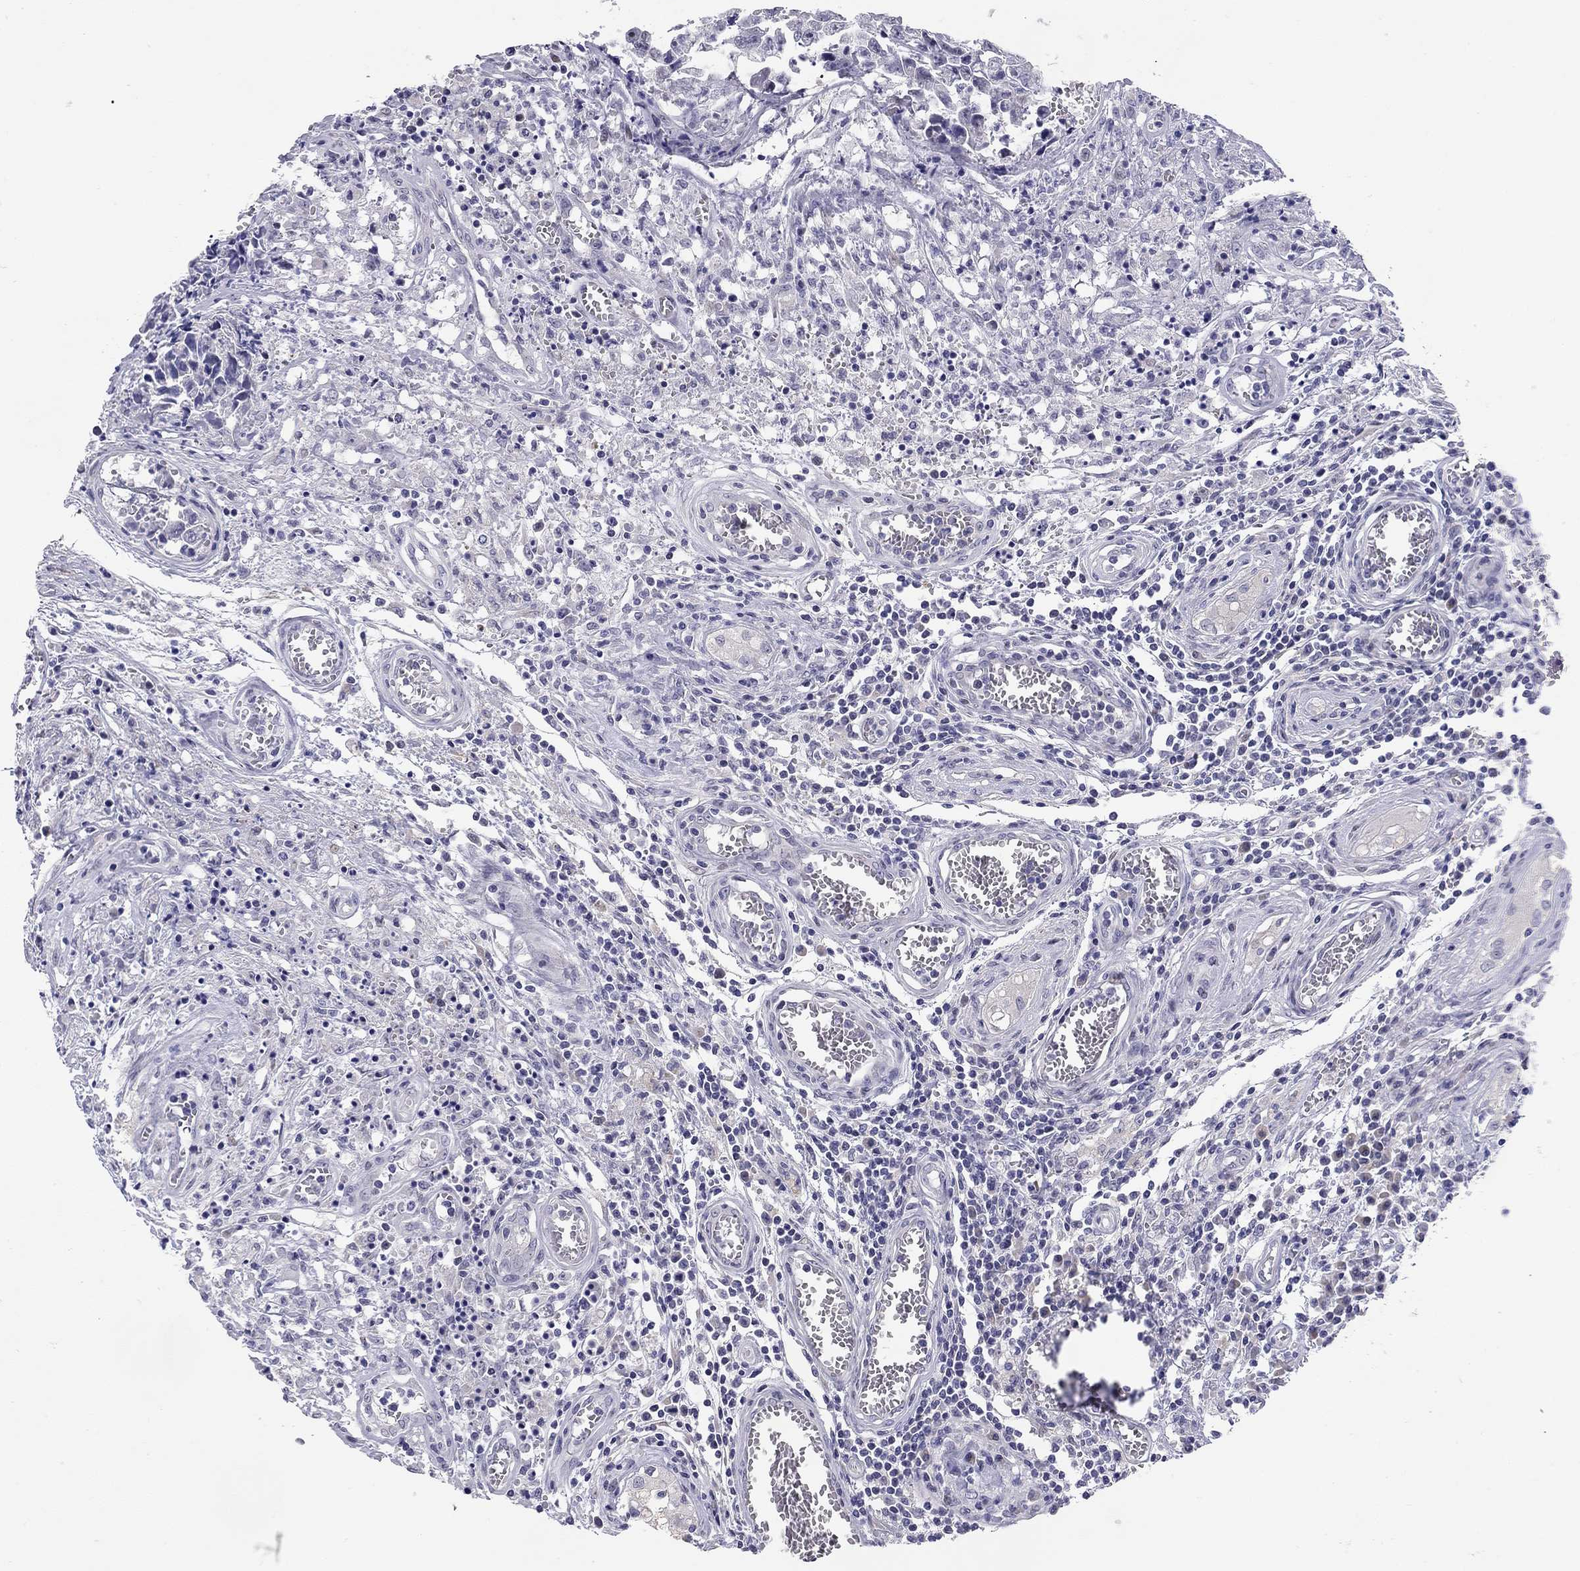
{"staining": {"intensity": "negative", "quantity": "none", "location": "none"}, "tissue": "testis cancer", "cell_type": "Tumor cells", "image_type": "cancer", "snomed": [{"axis": "morphology", "description": "Carcinoma, Embryonal, NOS"}, {"axis": "topography", "description": "Testis"}], "caption": "IHC of human embryonal carcinoma (testis) reveals no expression in tumor cells.", "gene": "C8orf88", "patient": {"sex": "male", "age": 36}}